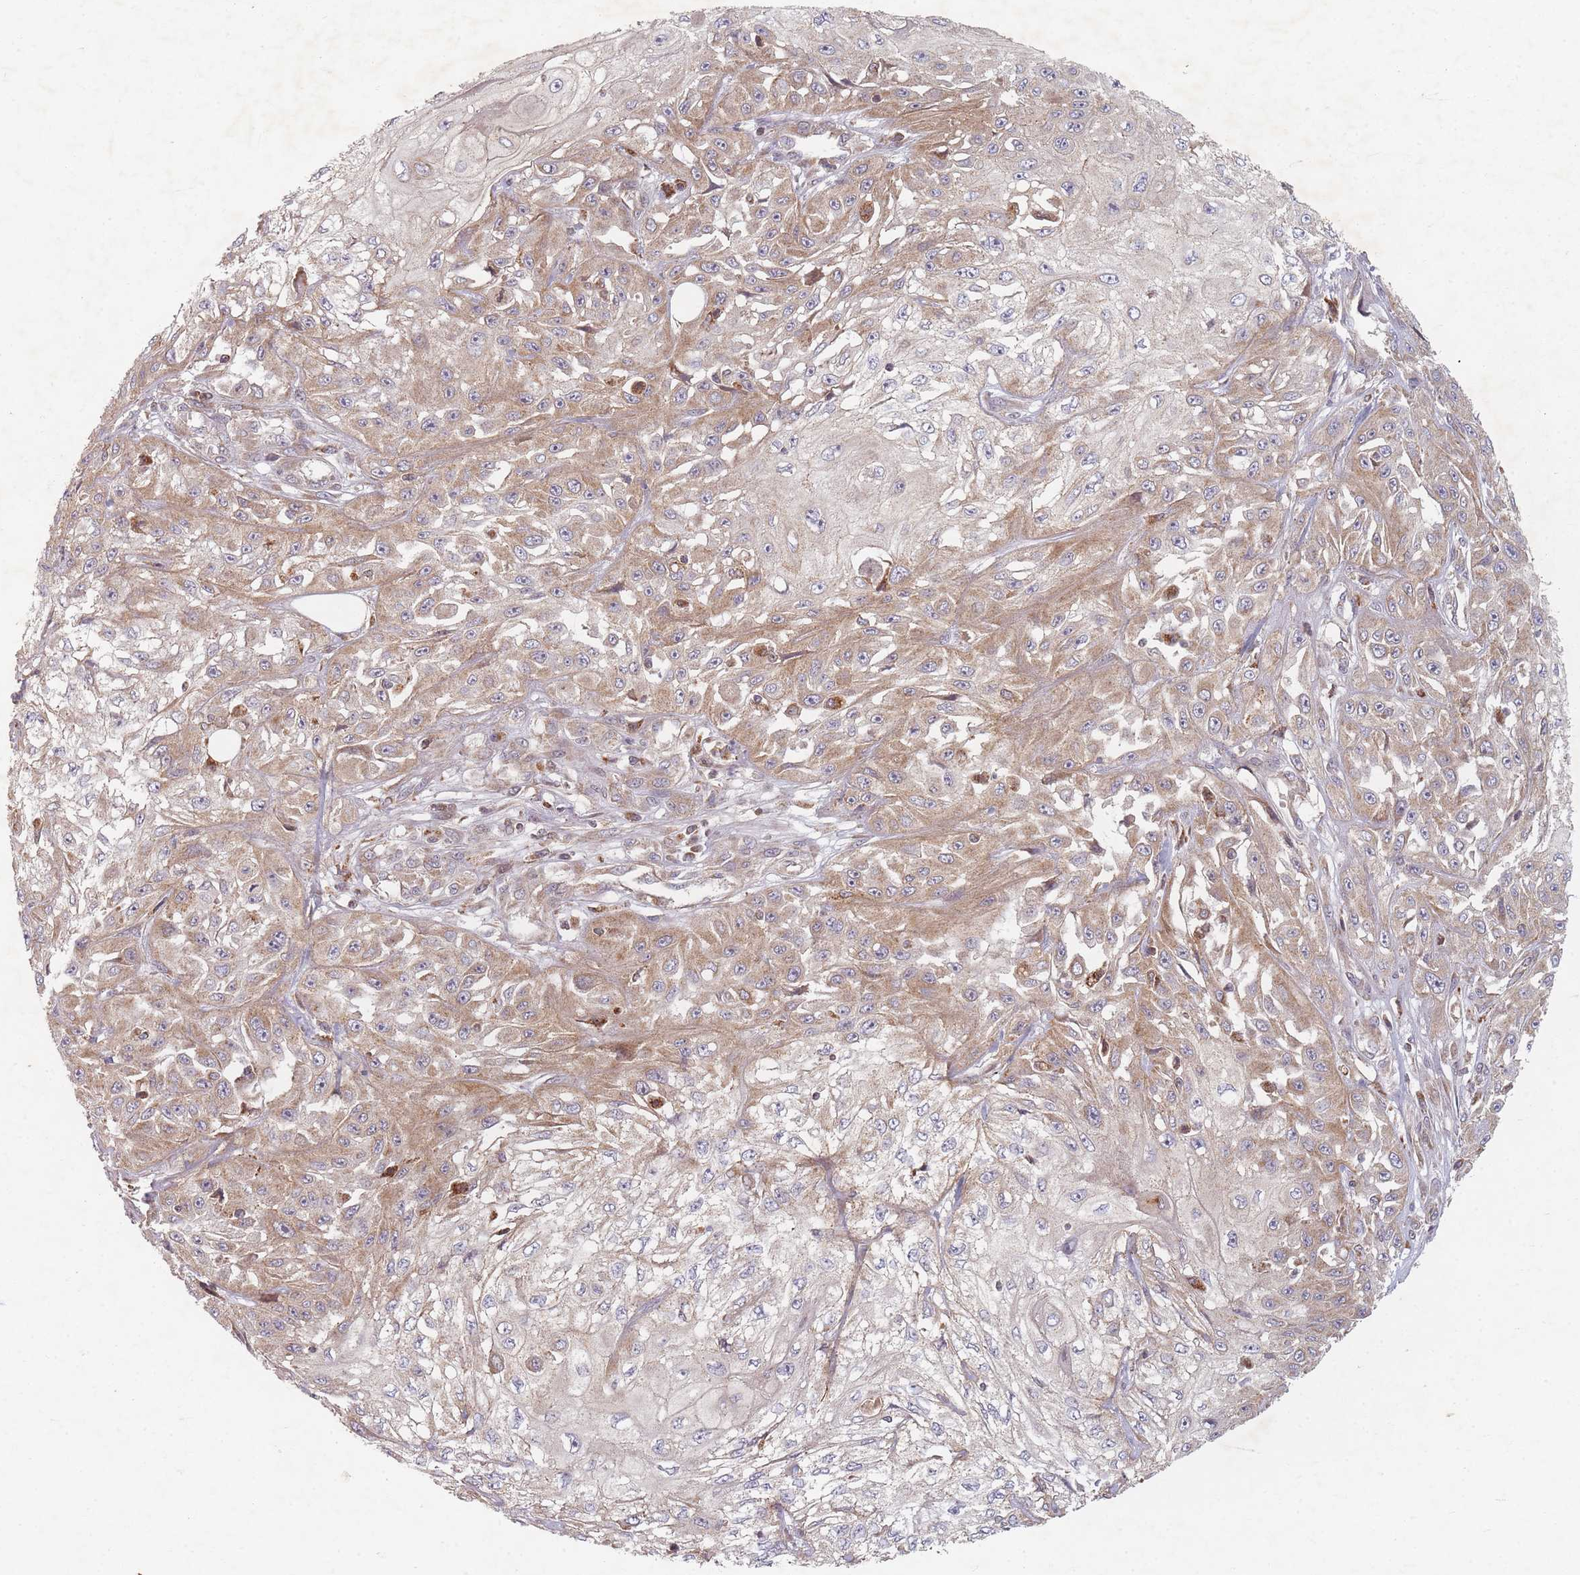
{"staining": {"intensity": "moderate", "quantity": "25%-75%", "location": "cytoplasmic/membranous"}, "tissue": "skin cancer", "cell_type": "Tumor cells", "image_type": "cancer", "snomed": [{"axis": "morphology", "description": "Squamous cell carcinoma, NOS"}, {"axis": "morphology", "description": "Squamous cell carcinoma, metastatic, NOS"}, {"axis": "topography", "description": "Skin"}, {"axis": "topography", "description": "Lymph node"}], "caption": "Metastatic squamous cell carcinoma (skin) stained for a protein (brown) exhibits moderate cytoplasmic/membranous positive positivity in approximately 25%-75% of tumor cells.", "gene": "RADX", "patient": {"sex": "male", "age": 75}}